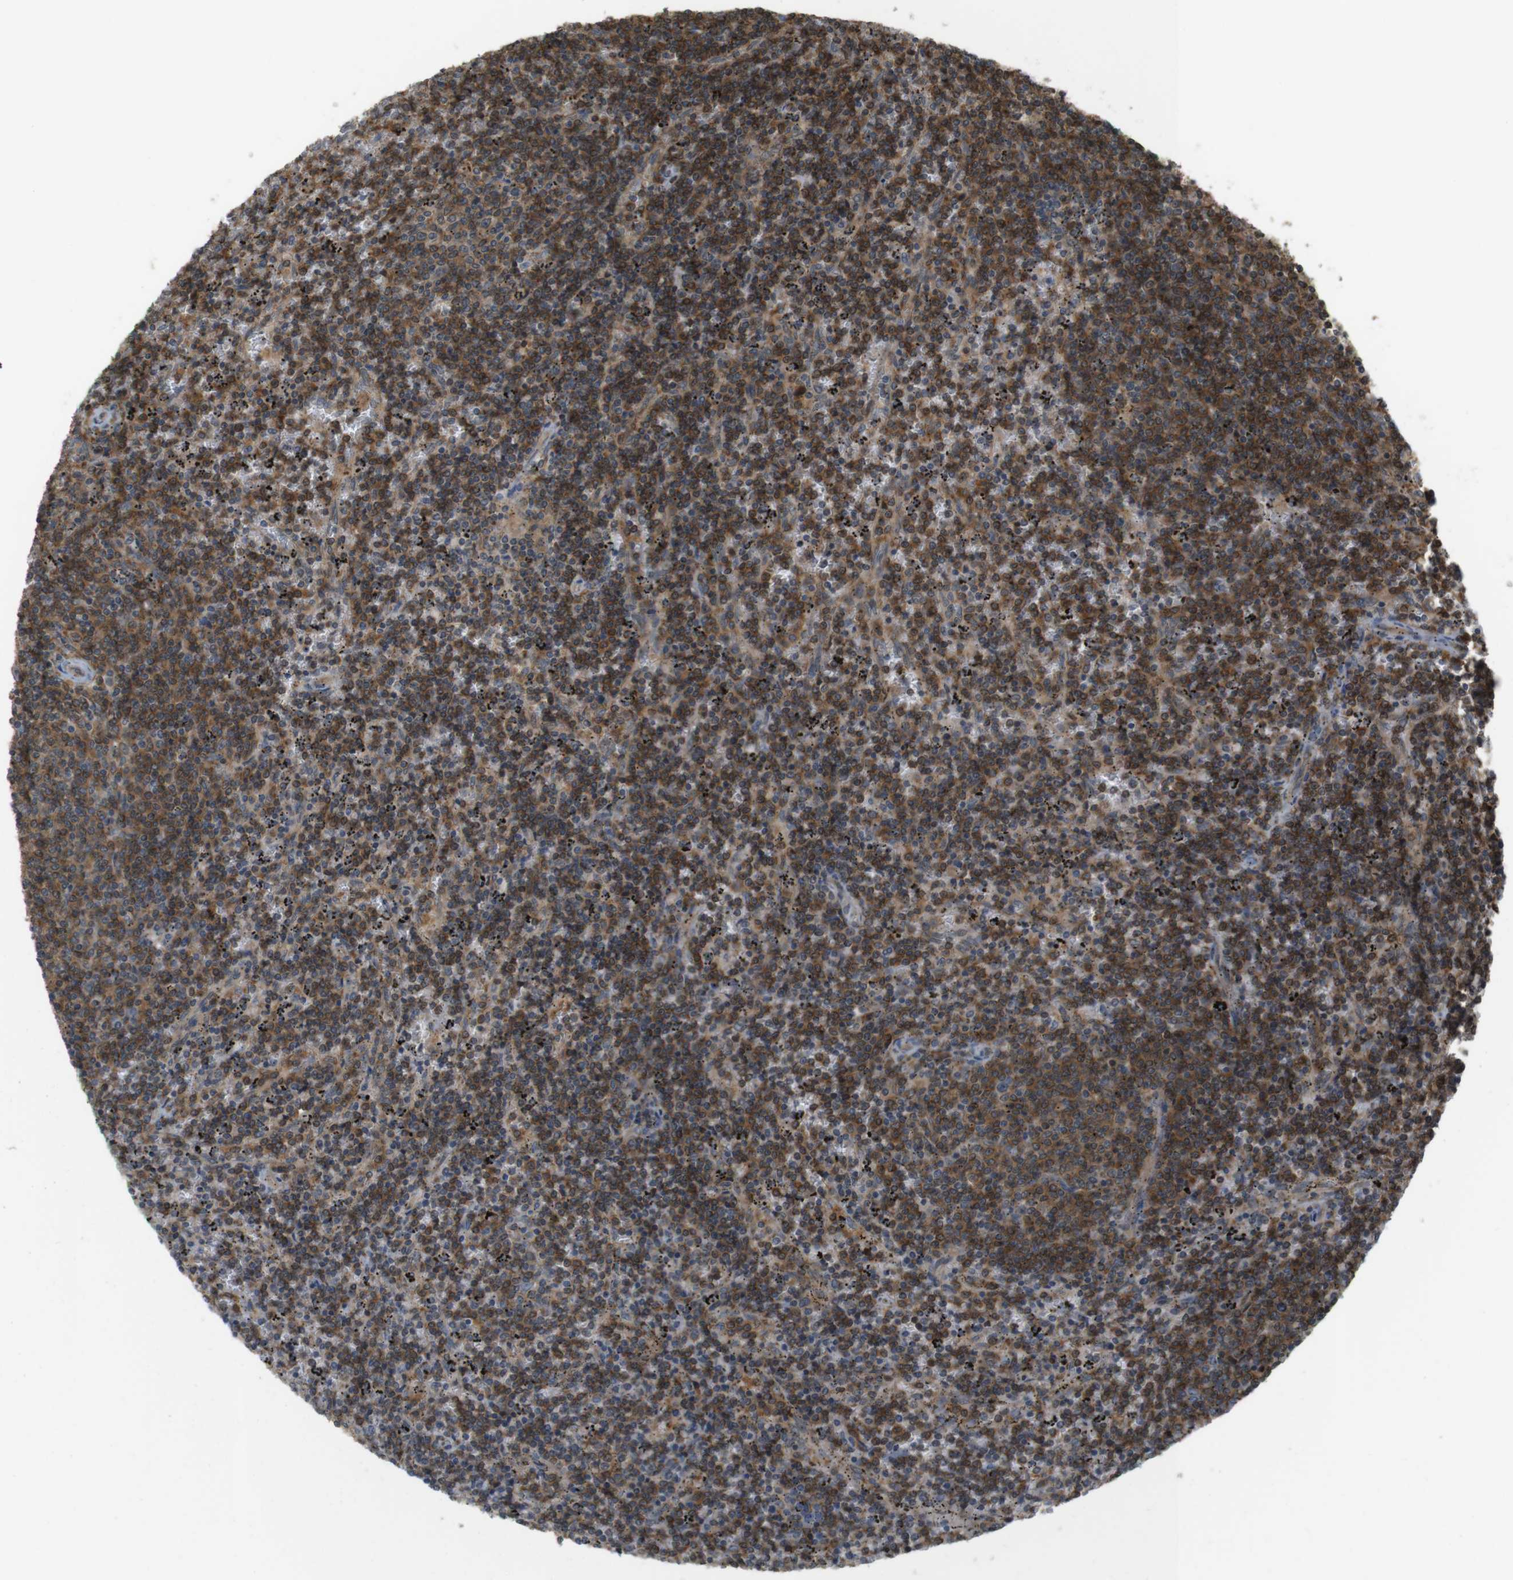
{"staining": {"intensity": "strong", "quantity": ">75%", "location": "cytoplasmic/membranous"}, "tissue": "lymphoma", "cell_type": "Tumor cells", "image_type": "cancer", "snomed": [{"axis": "morphology", "description": "Malignant lymphoma, non-Hodgkin's type, Low grade"}, {"axis": "topography", "description": "Spleen"}], "caption": "Immunohistochemistry (IHC) photomicrograph of lymphoma stained for a protein (brown), which shows high levels of strong cytoplasmic/membranous staining in about >75% of tumor cells.", "gene": "RNF130", "patient": {"sex": "female", "age": 50}}